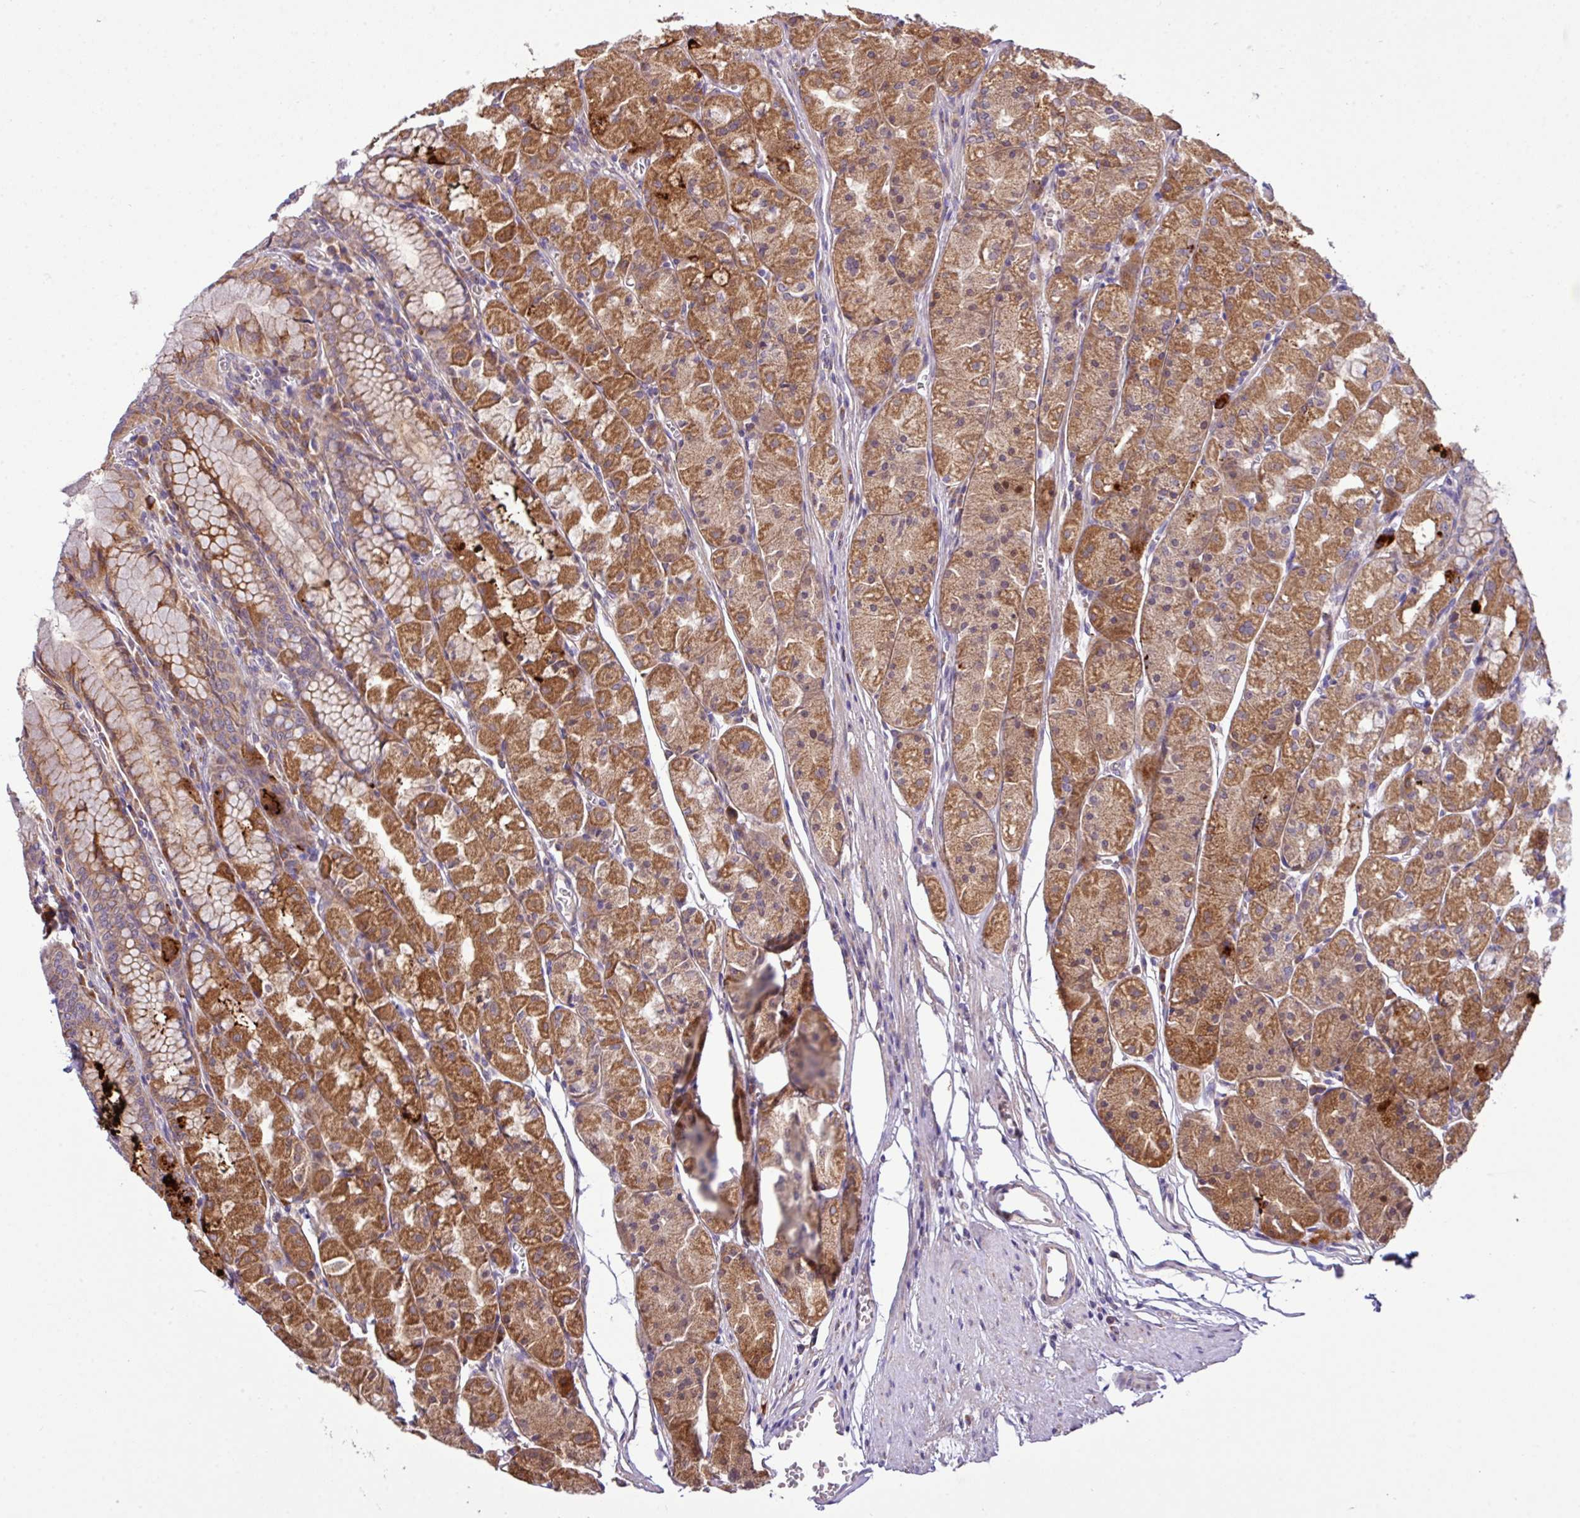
{"staining": {"intensity": "moderate", "quantity": ">75%", "location": "cytoplasmic/membranous"}, "tissue": "stomach", "cell_type": "Glandular cells", "image_type": "normal", "snomed": [{"axis": "morphology", "description": "Normal tissue, NOS"}, {"axis": "topography", "description": "Stomach"}], "caption": "This histopathology image demonstrates immunohistochemistry staining of benign stomach, with medium moderate cytoplasmic/membranous positivity in about >75% of glandular cells.", "gene": "TM2D2", "patient": {"sex": "male", "age": 55}}